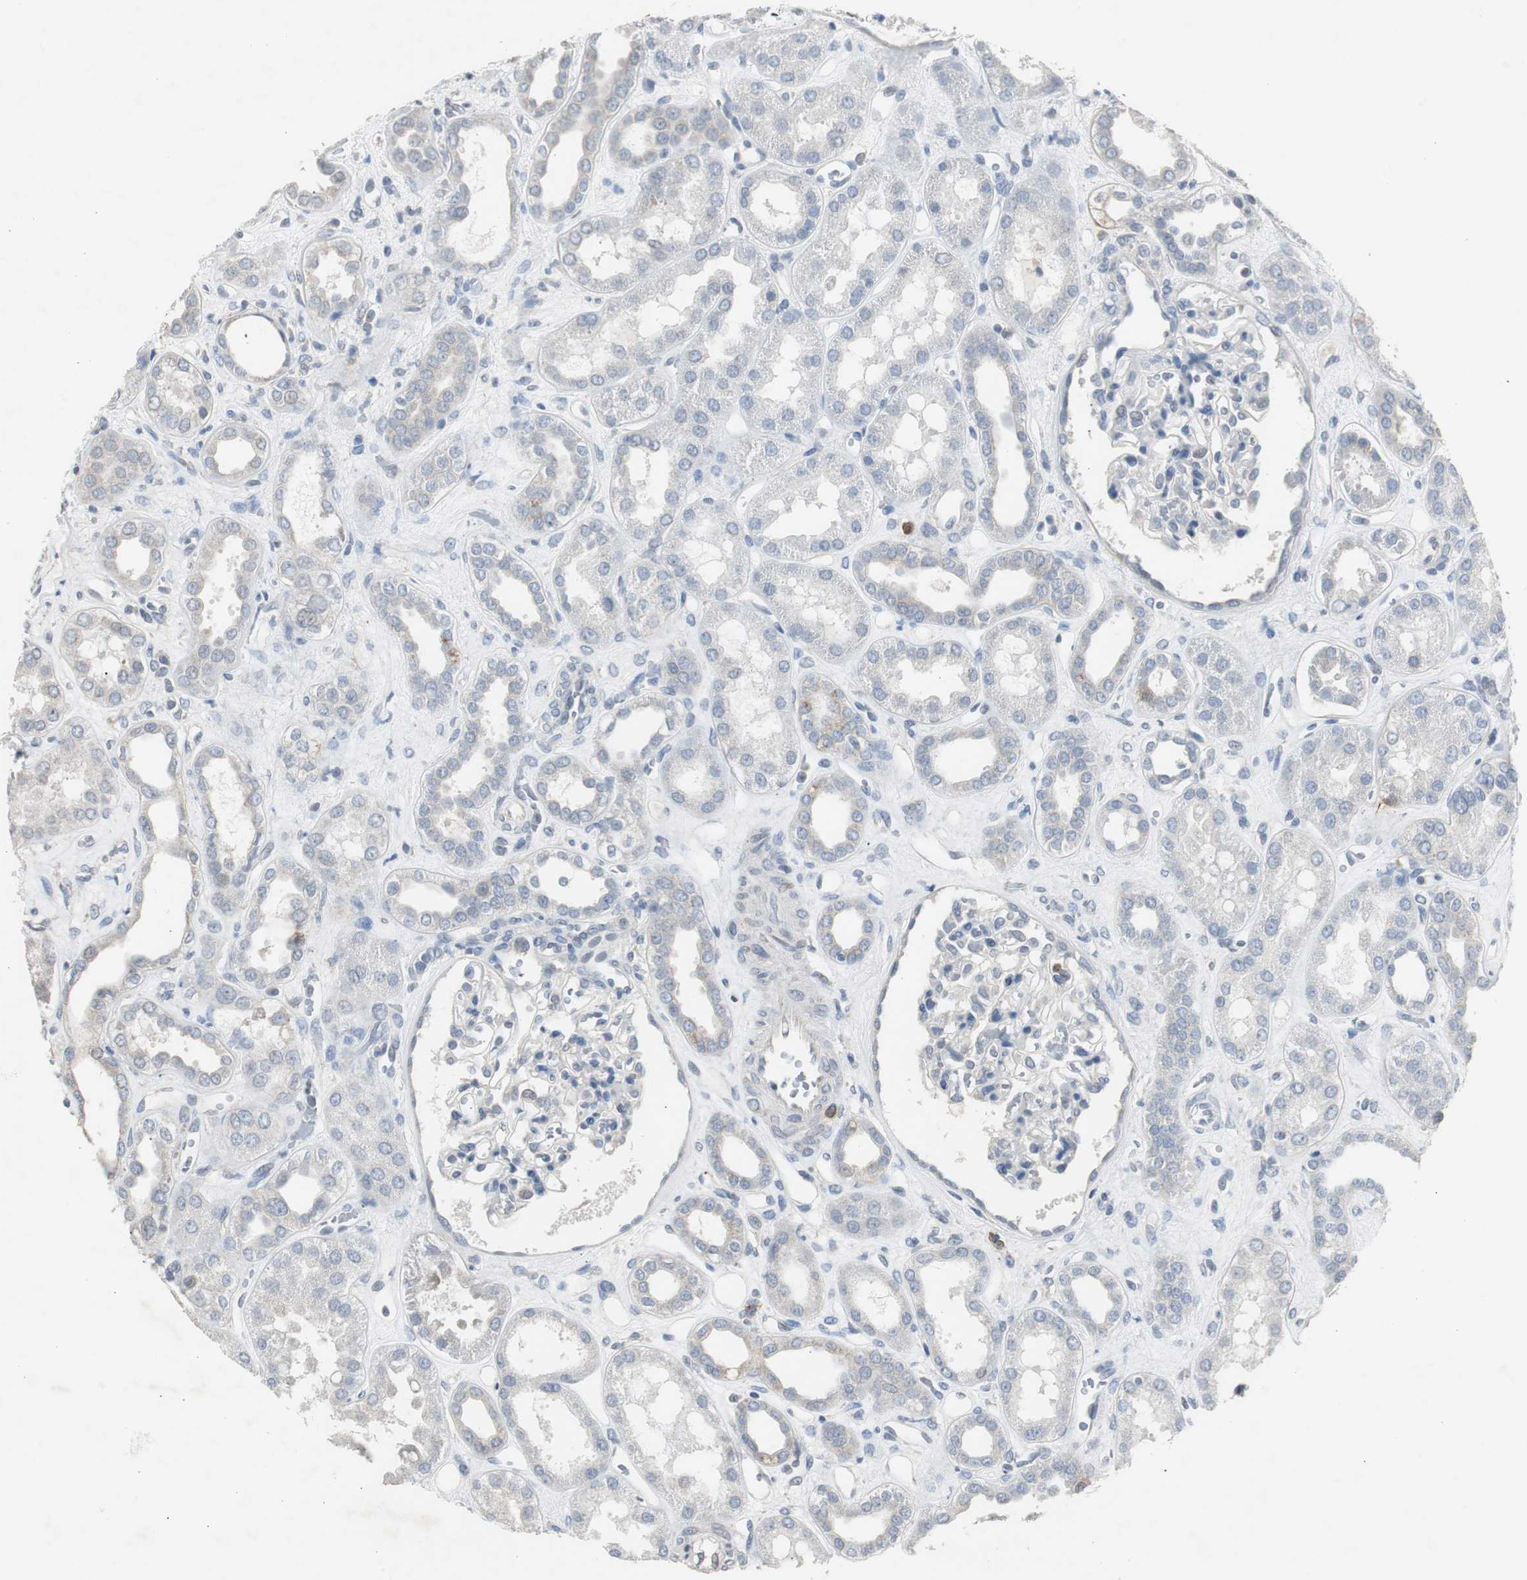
{"staining": {"intensity": "negative", "quantity": "none", "location": "none"}, "tissue": "kidney", "cell_type": "Cells in glomeruli", "image_type": "normal", "snomed": [{"axis": "morphology", "description": "Normal tissue, NOS"}, {"axis": "topography", "description": "Kidney"}], "caption": "The immunohistochemistry (IHC) photomicrograph has no significant expression in cells in glomeruli of kidney. Nuclei are stained in blue.", "gene": "TK1", "patient": {"sex": "male", "age": 59}}